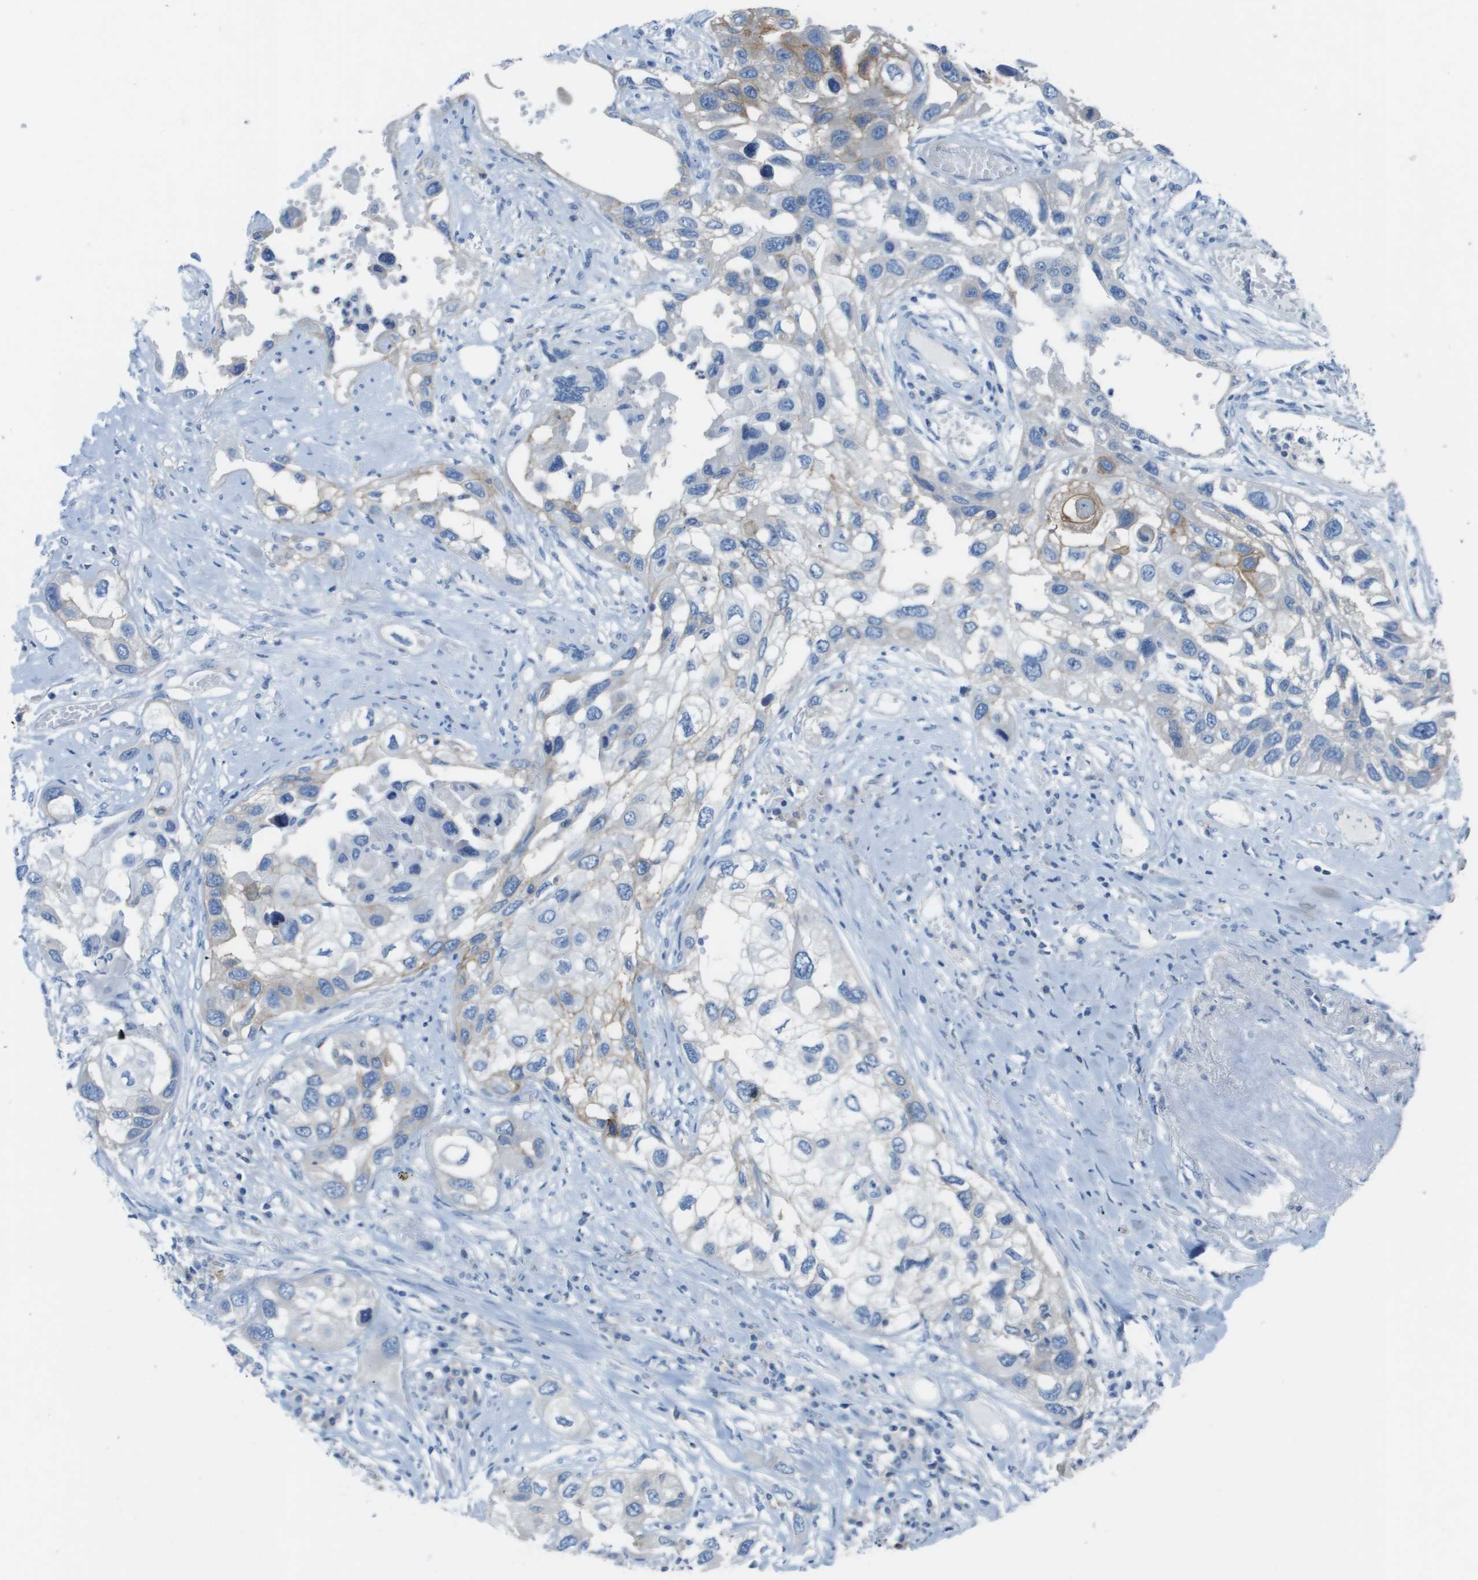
{"staining": {"intensity": "weak", "quantity": "<25%", "location": "cytoplasmic/membranous"}, "tissue": "lung cancer", "cell_type": "Tumor cells", "image_type": "cancer", "snomed": [{"axis": "morphology", "description": "Squamous cell carcinoma, NOS"}, {"axis": "topography", "description": "Lung"}], "caption": "This is an IHC micrograph of lung cancer (squamous cell carcinoma). There is no expression in tumor cells.", "gene": "CD46", "patient": {"sex": "male", "age": 71}}